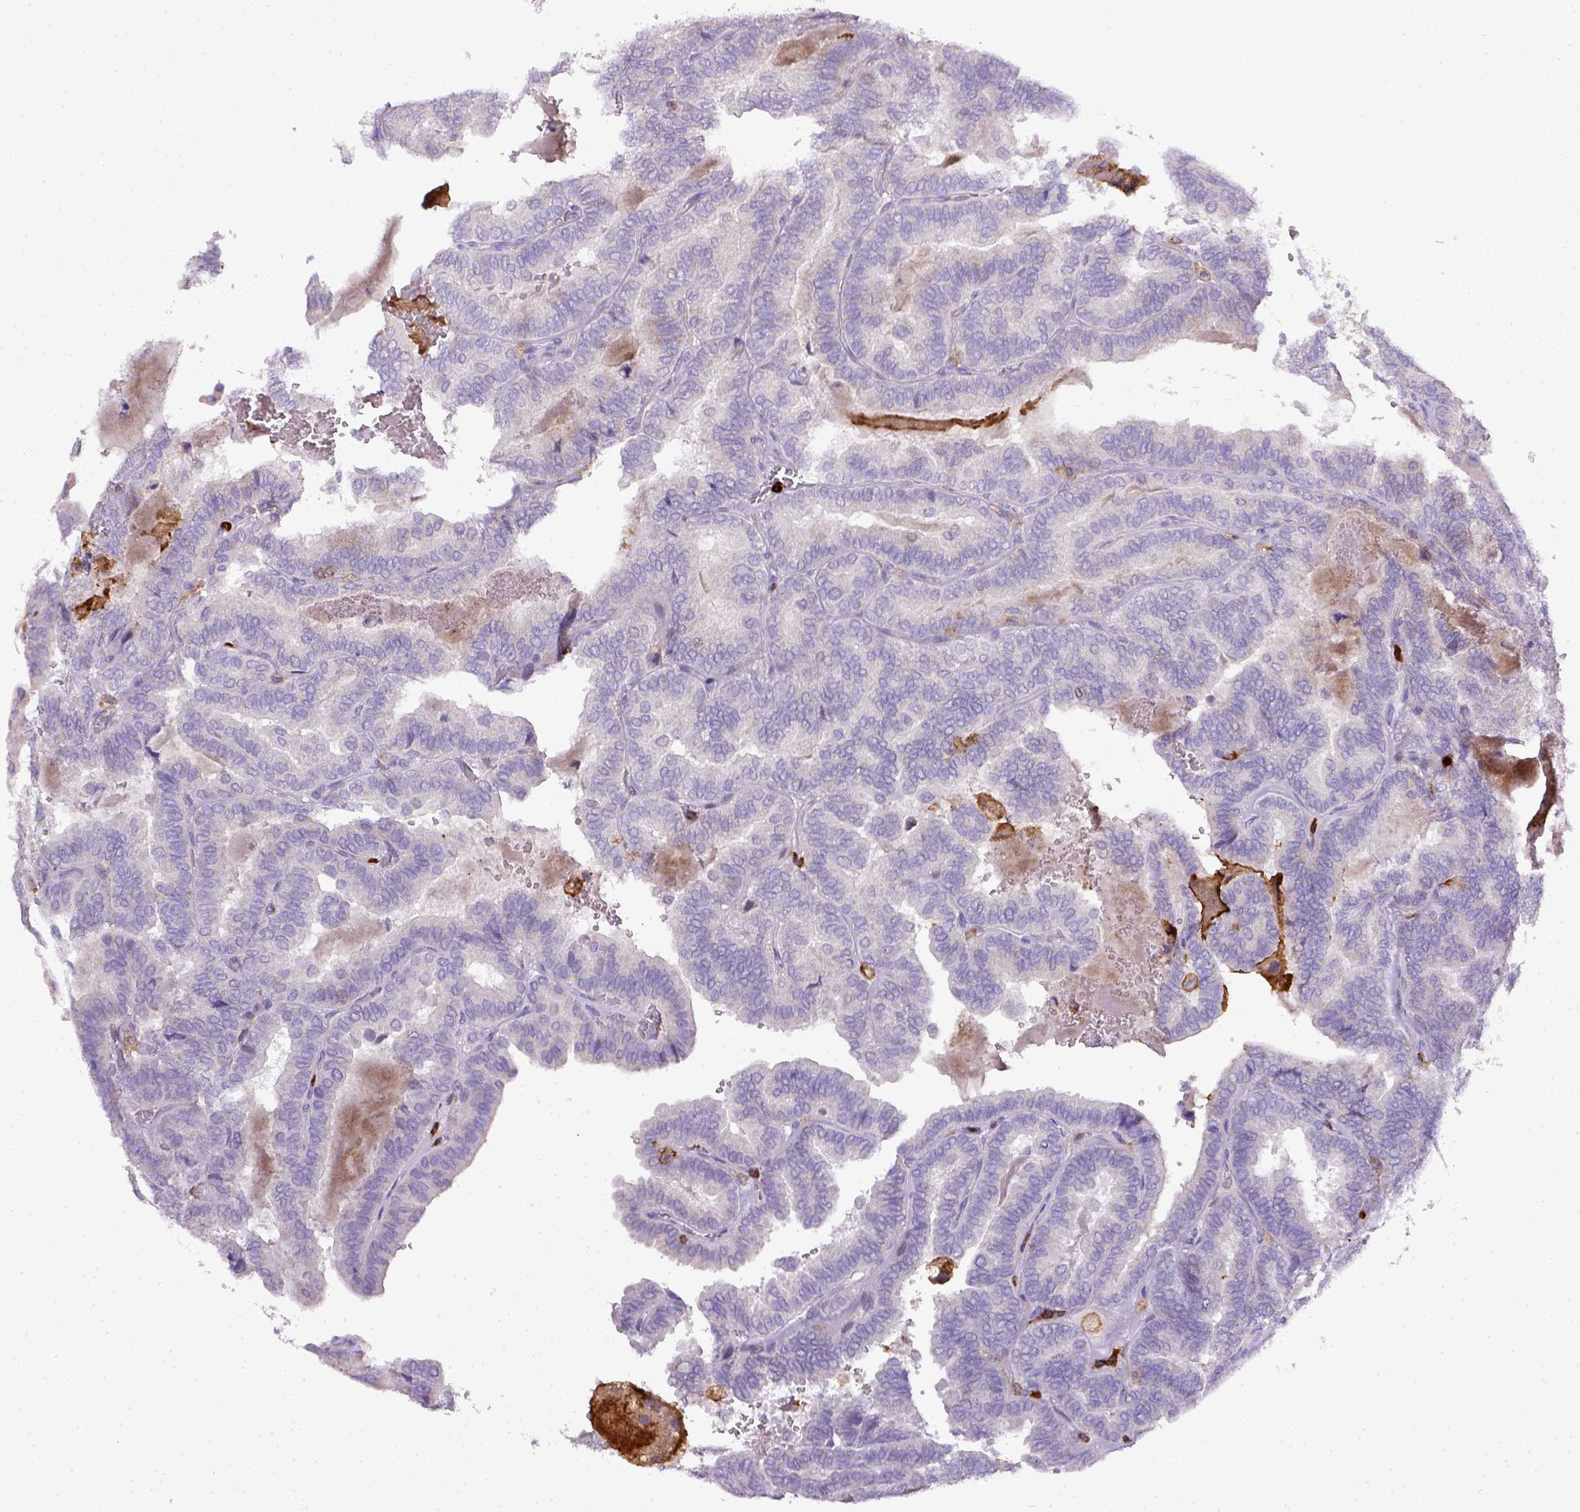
{"staining": {"intensity": "negative", "quantity": "none", "location": "none"}, "tissue": "thyroid cancer", "cell_type": "Tumor cells", "image_type": "cancer", "snomed": [{"axis": "morphology", "description": "Papillary adenocarcinoma, NOS"}, {"axis": "topography", "description": "Thyroid gland"}], "caption": "Papillary adenocarcinoma (thyroid) was stained to show a protein in brown. There is no significant staining in tumor cells.", "gene": "ITGAM", "patient": {"sex": "female", "age": 75}}